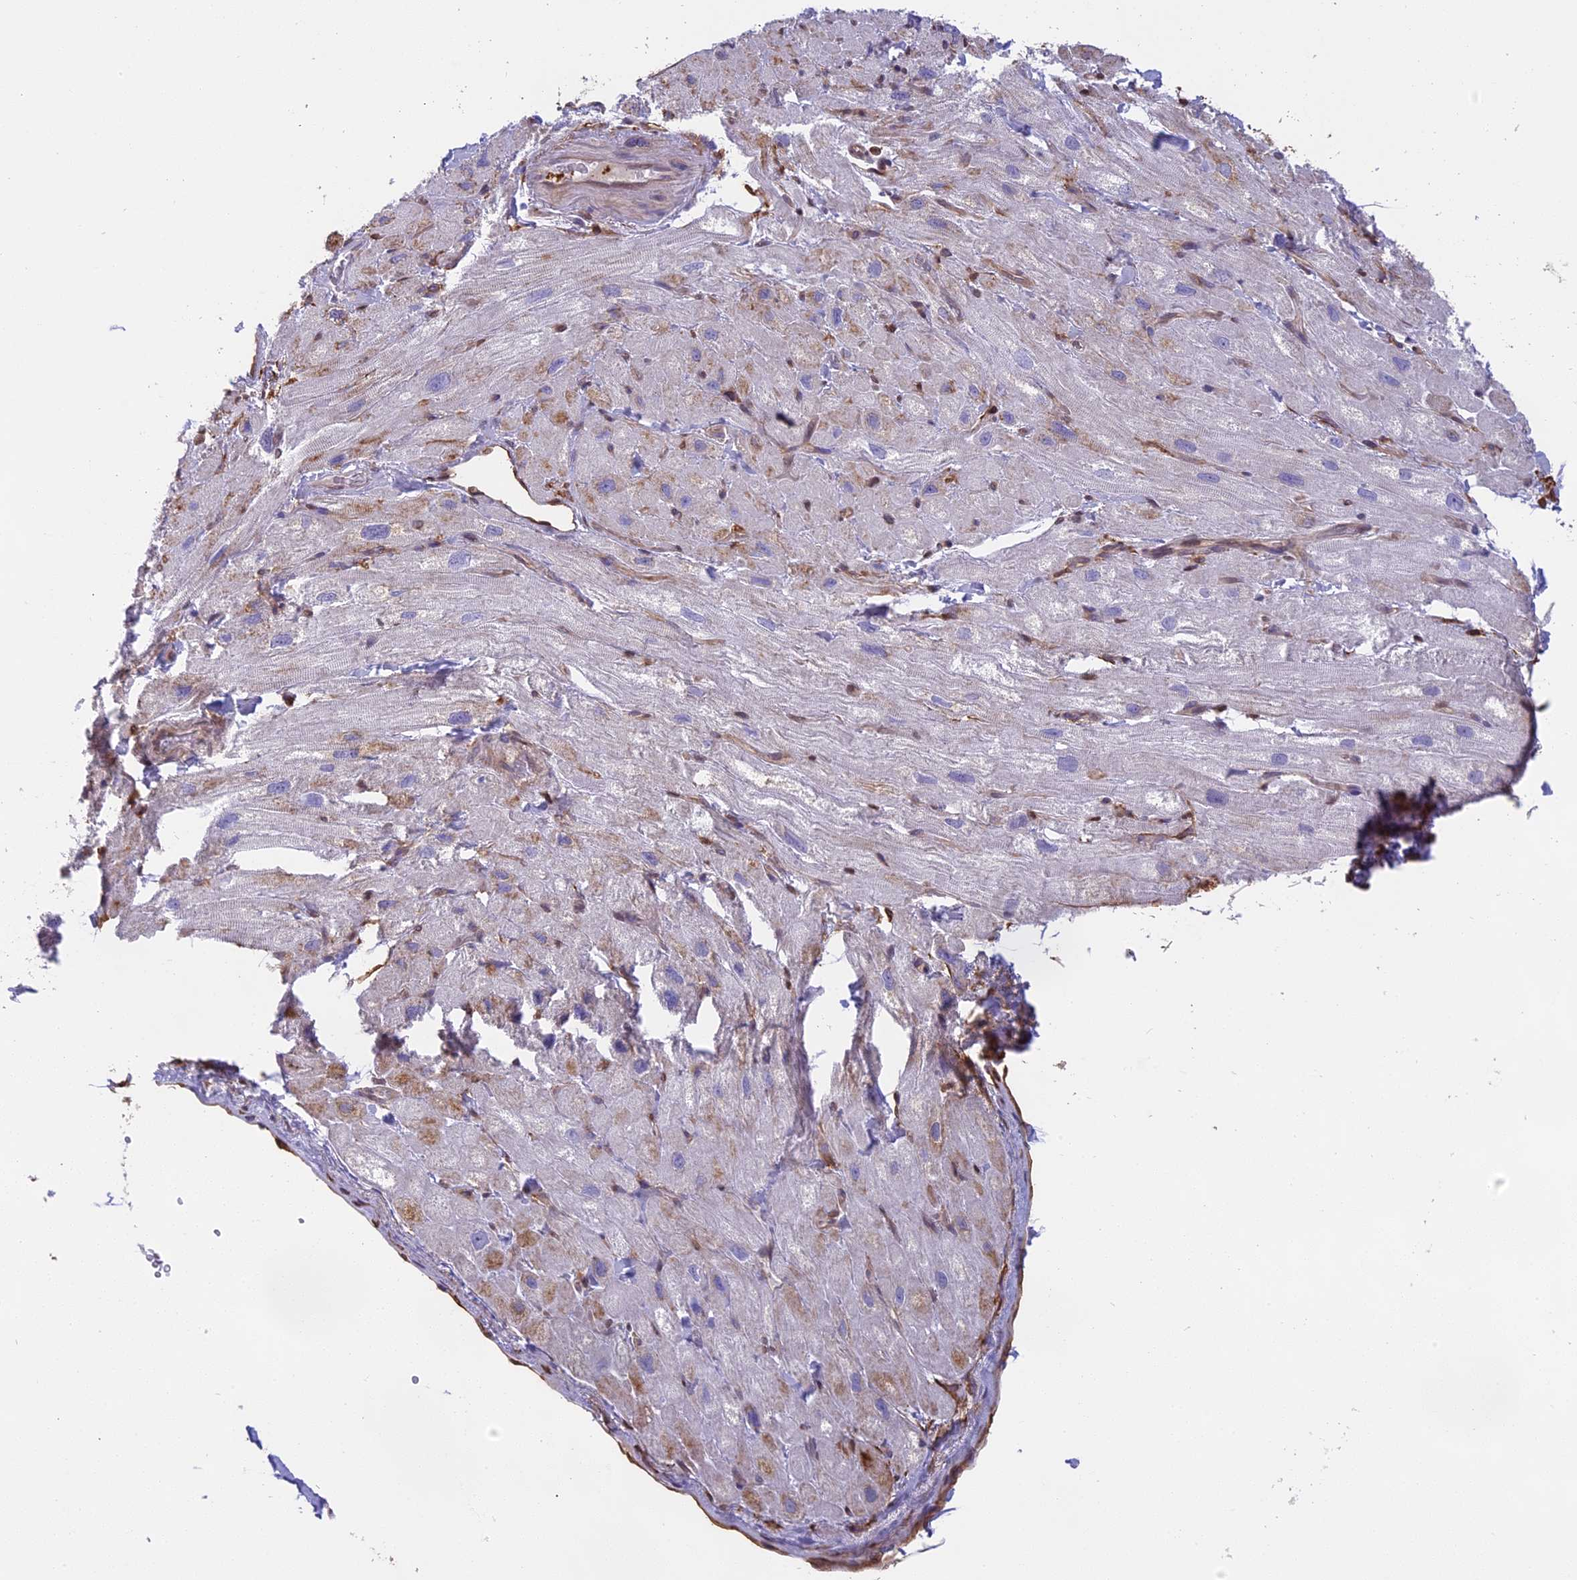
{"staining": {"intensity": "negative", "quantity": "none", "location": "none"}, "tissue": "heart muscle", "cell_type": "Cardiomyocytes", "image_type": "normal", "snomed": [{"axis": "morphology", "description": "Normal tissue, NOS"}, {"axis": "topography", "description": "Heart"}], "caption": "DAB (3,3'-diaminobenzidine) immunohistochemical staining of normal heart muscle exhibits no significant staining in cardiomyocytes.", "gene": "TMEM255B", "patient": {"sex": "male", "age": 65}}